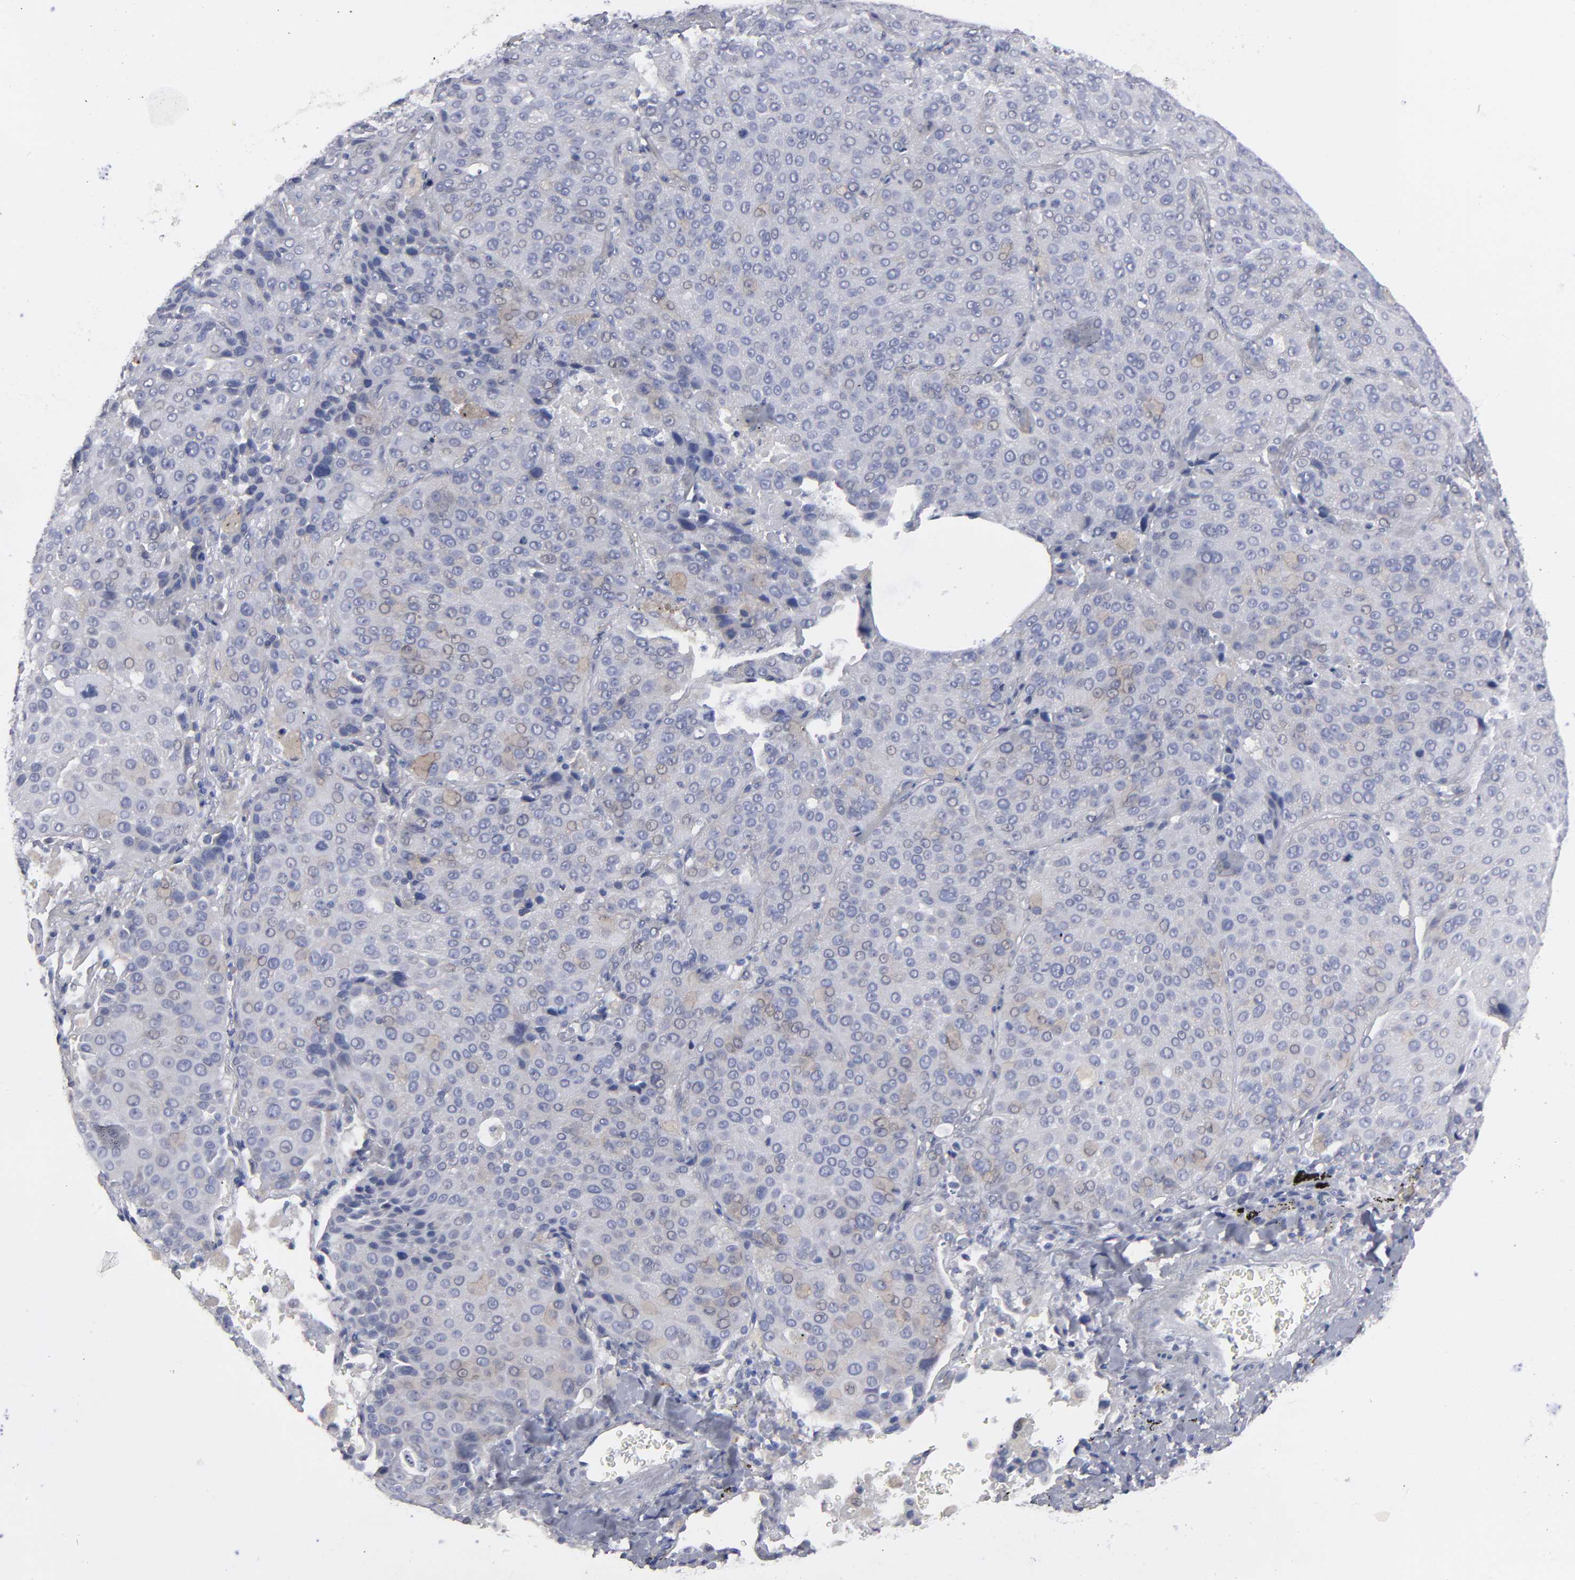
{"staining": {"intensity": "weak", "quantity": "<25%", "location": "cytoplasmic/membranous,nuclear"}, "tissue": "lung cancer", "cell_type": "Tumor cells", "image_type": "cancer", "snomed": [{"axis": "morphology", "description": "Squamous cell carcinoma, NOS"}, {"axis": "topography", "description": "Lung"}], "caption": "The micrograph reveals no staining of tumor cells in lung squamous cell carcinoma.", "gene": "CCDC80", "patient": {"sex": "male", "age": 54}}